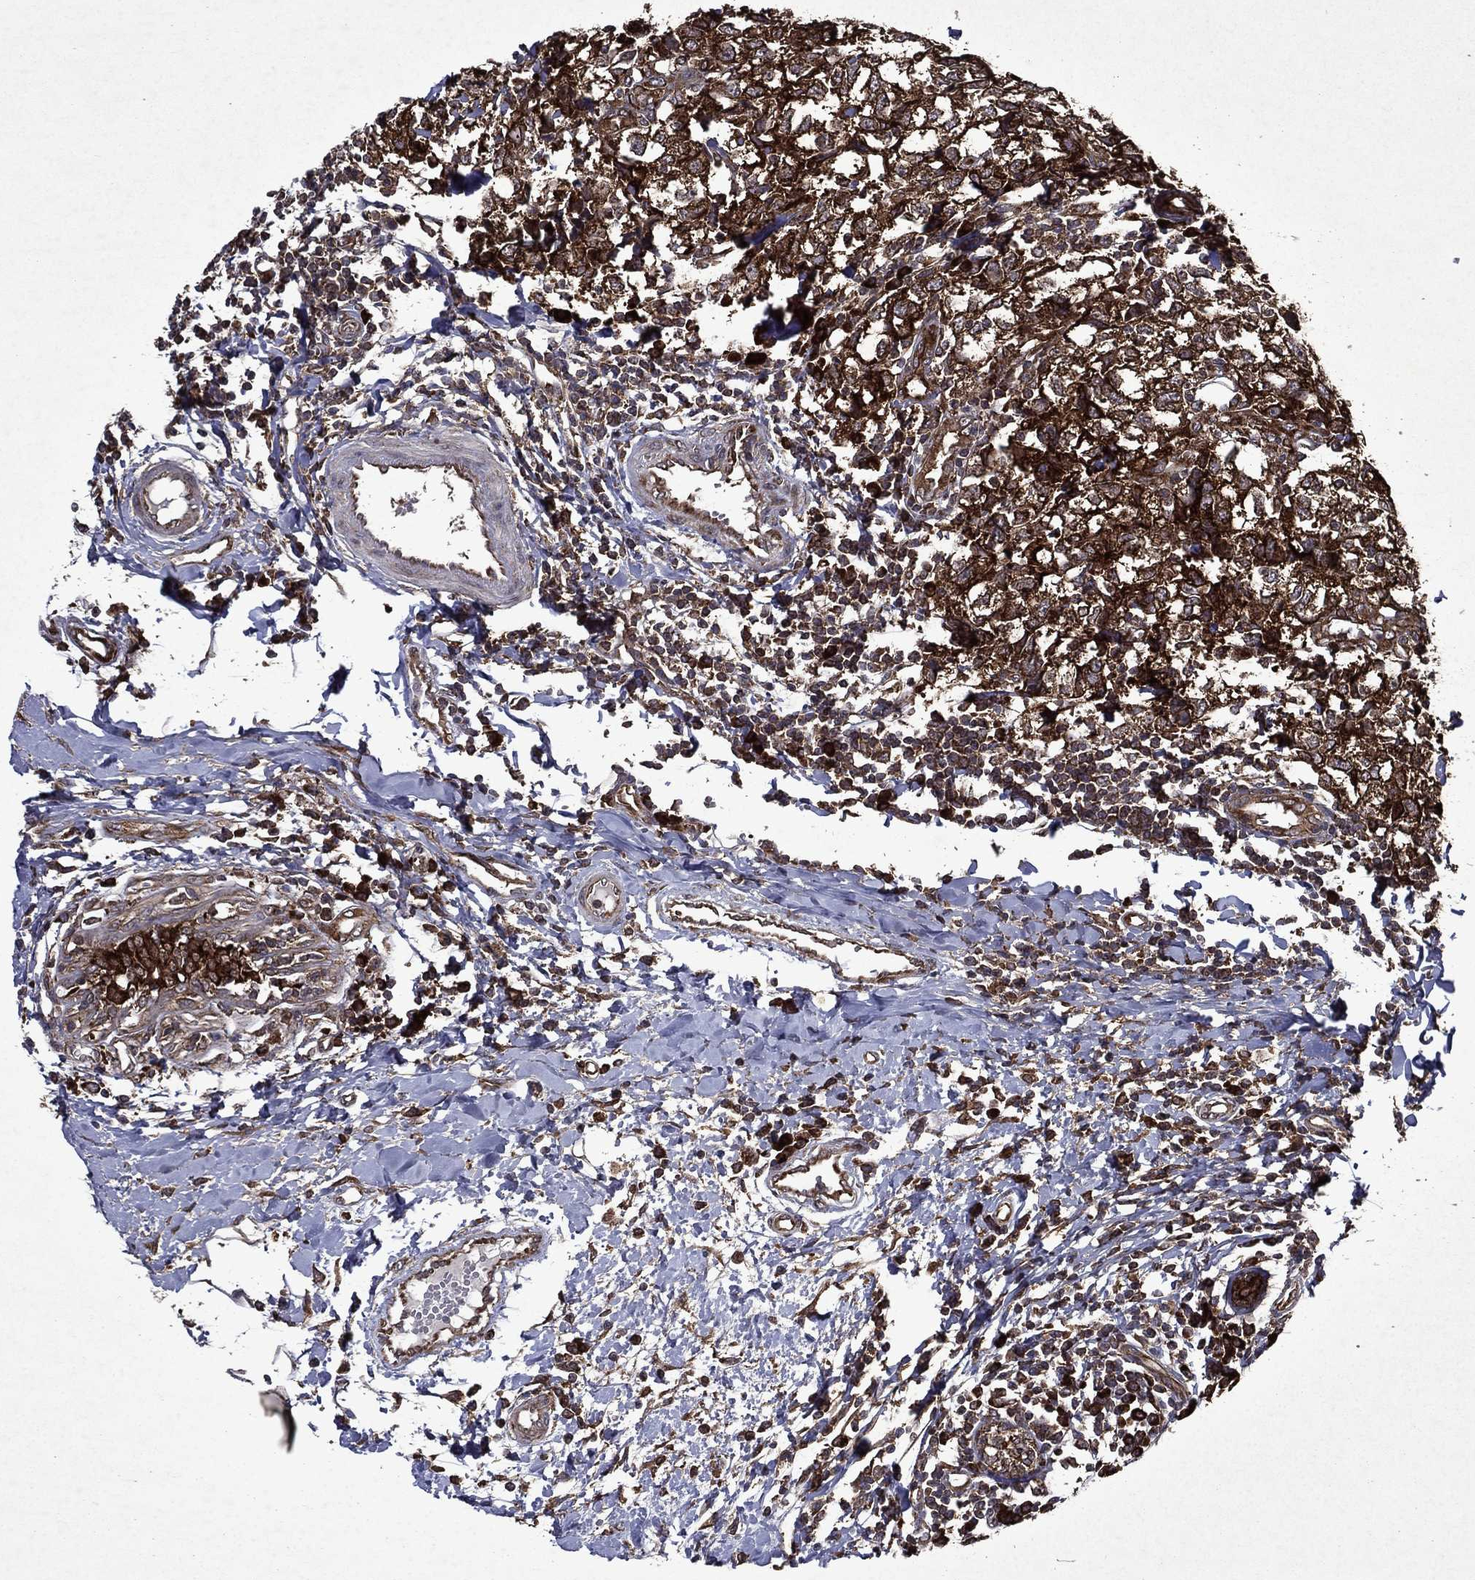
{"staining": {"intensity": "strong", "quantity": ">75%", "location": "cytoplasmic/membranous"}, "tissue": "breast cancer", "cell_type": "Tumor cells", "image_type": "cancer", "snomed": [{"axis": "morphology", "description": "Duct carcinoma"}, {"axis": "topography", "description": "Breast"}], "caption": "Breast intraductal carcinoma tissue demonstrates strong cytoplasmic/membranous positivity in about >75% of tumor cells, visualized by immunohistochemistry. (Stains: DAB (3,3'-diaminobenzidine) in brown, nuclei in blue, Microscopy: brightfield microscopy at high magnification).", "gene": "EIF2B4", "patient": {"sex": "female", "age": 30}}